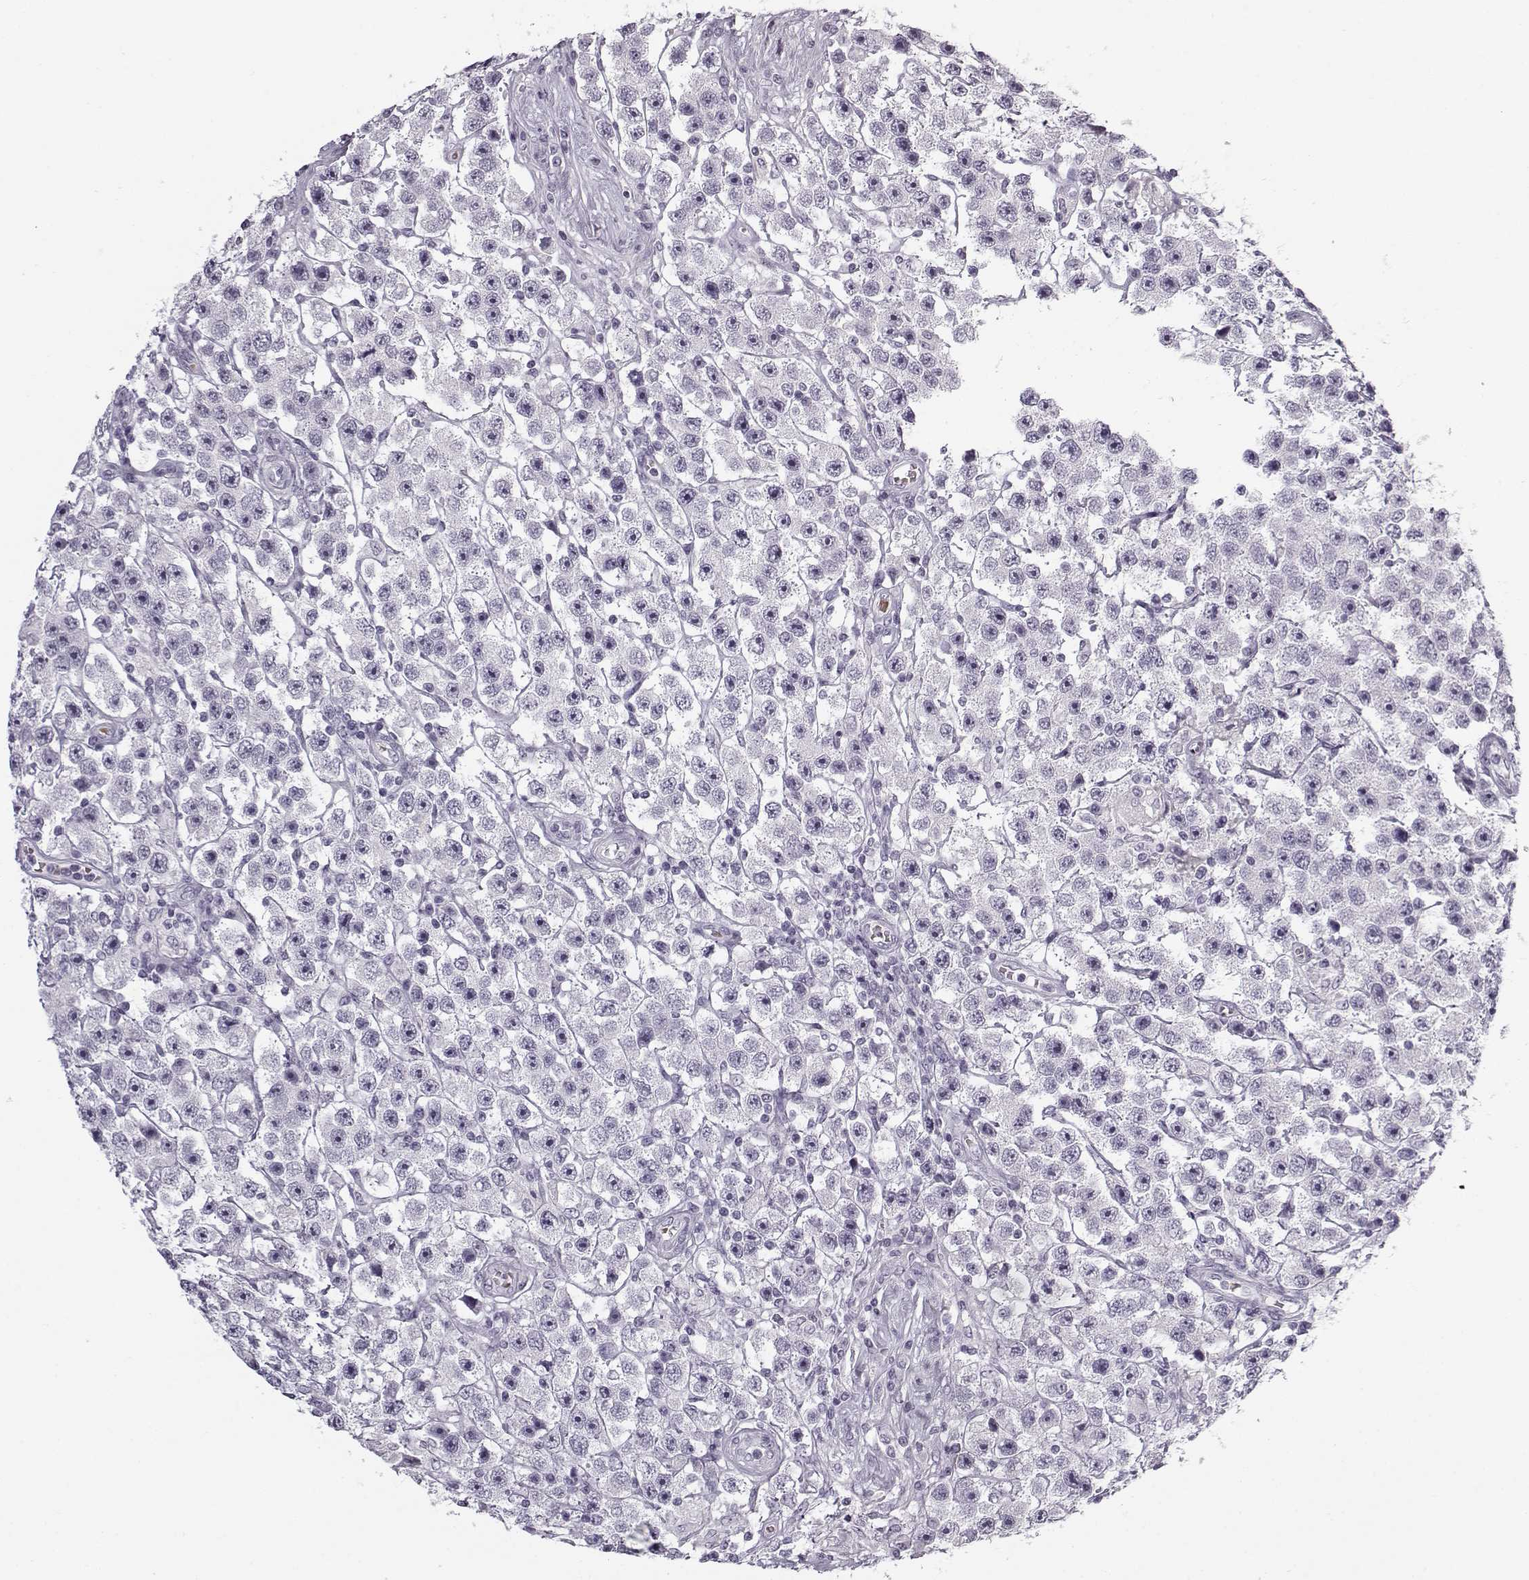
{"staining": {"intensity": "negative", "quantity": "none", "location": "none"}, "tissue": "testis cancer", "cell_type": "Tumor cells", "image_type": "cancer", "snomed": [{"axis": "morphology", "description": "Seminoma, NOS"}, {"axis": "topography", "description": "Testis"}], "caption": "Testis cancer (seminoma) stained for a protein using IHC exhibits no expression tumor cells.", "gene": "SNCA", "patient": {"sex": "male", "age": 45}}